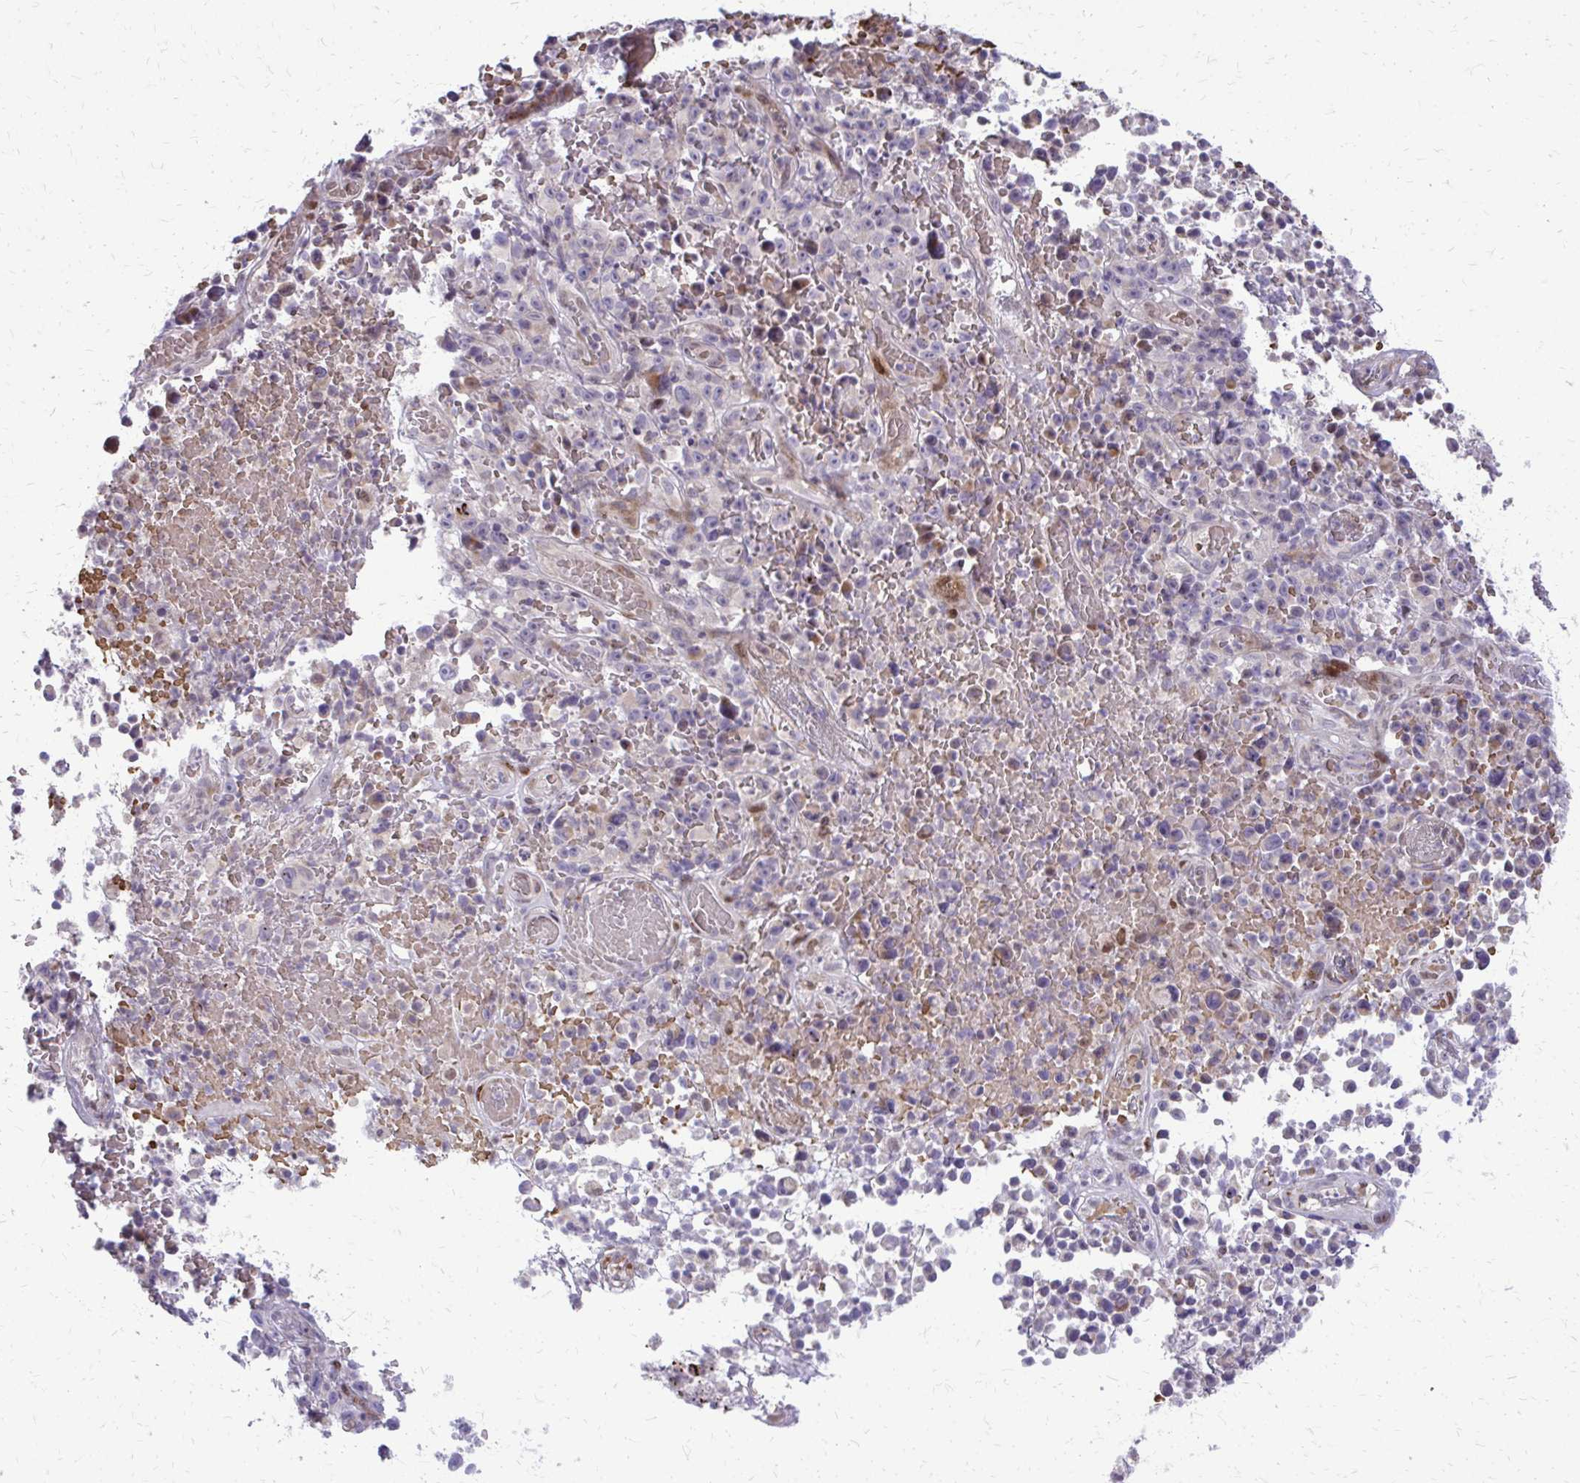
{"staining": {"intensity": "negative", "quantity": "none", "location": "none"}, "tissue": "melanoma", "cell_type": "Tumor cells", "image_type": "cancer", "snomed": [{"axis": "morphology", "description": "Malignant melanoma, NOS"}, {"axis": "topography", "description": "Skin"}], "caption": "A photomicrograph of melanoma stained for a protein reveals no brown staining in tumor cells. (DAB IHC visualized using brightfield microscopy, high magnification).", "gene": "FUNDC2", "patient": {"sex": "female", "age": 82}}